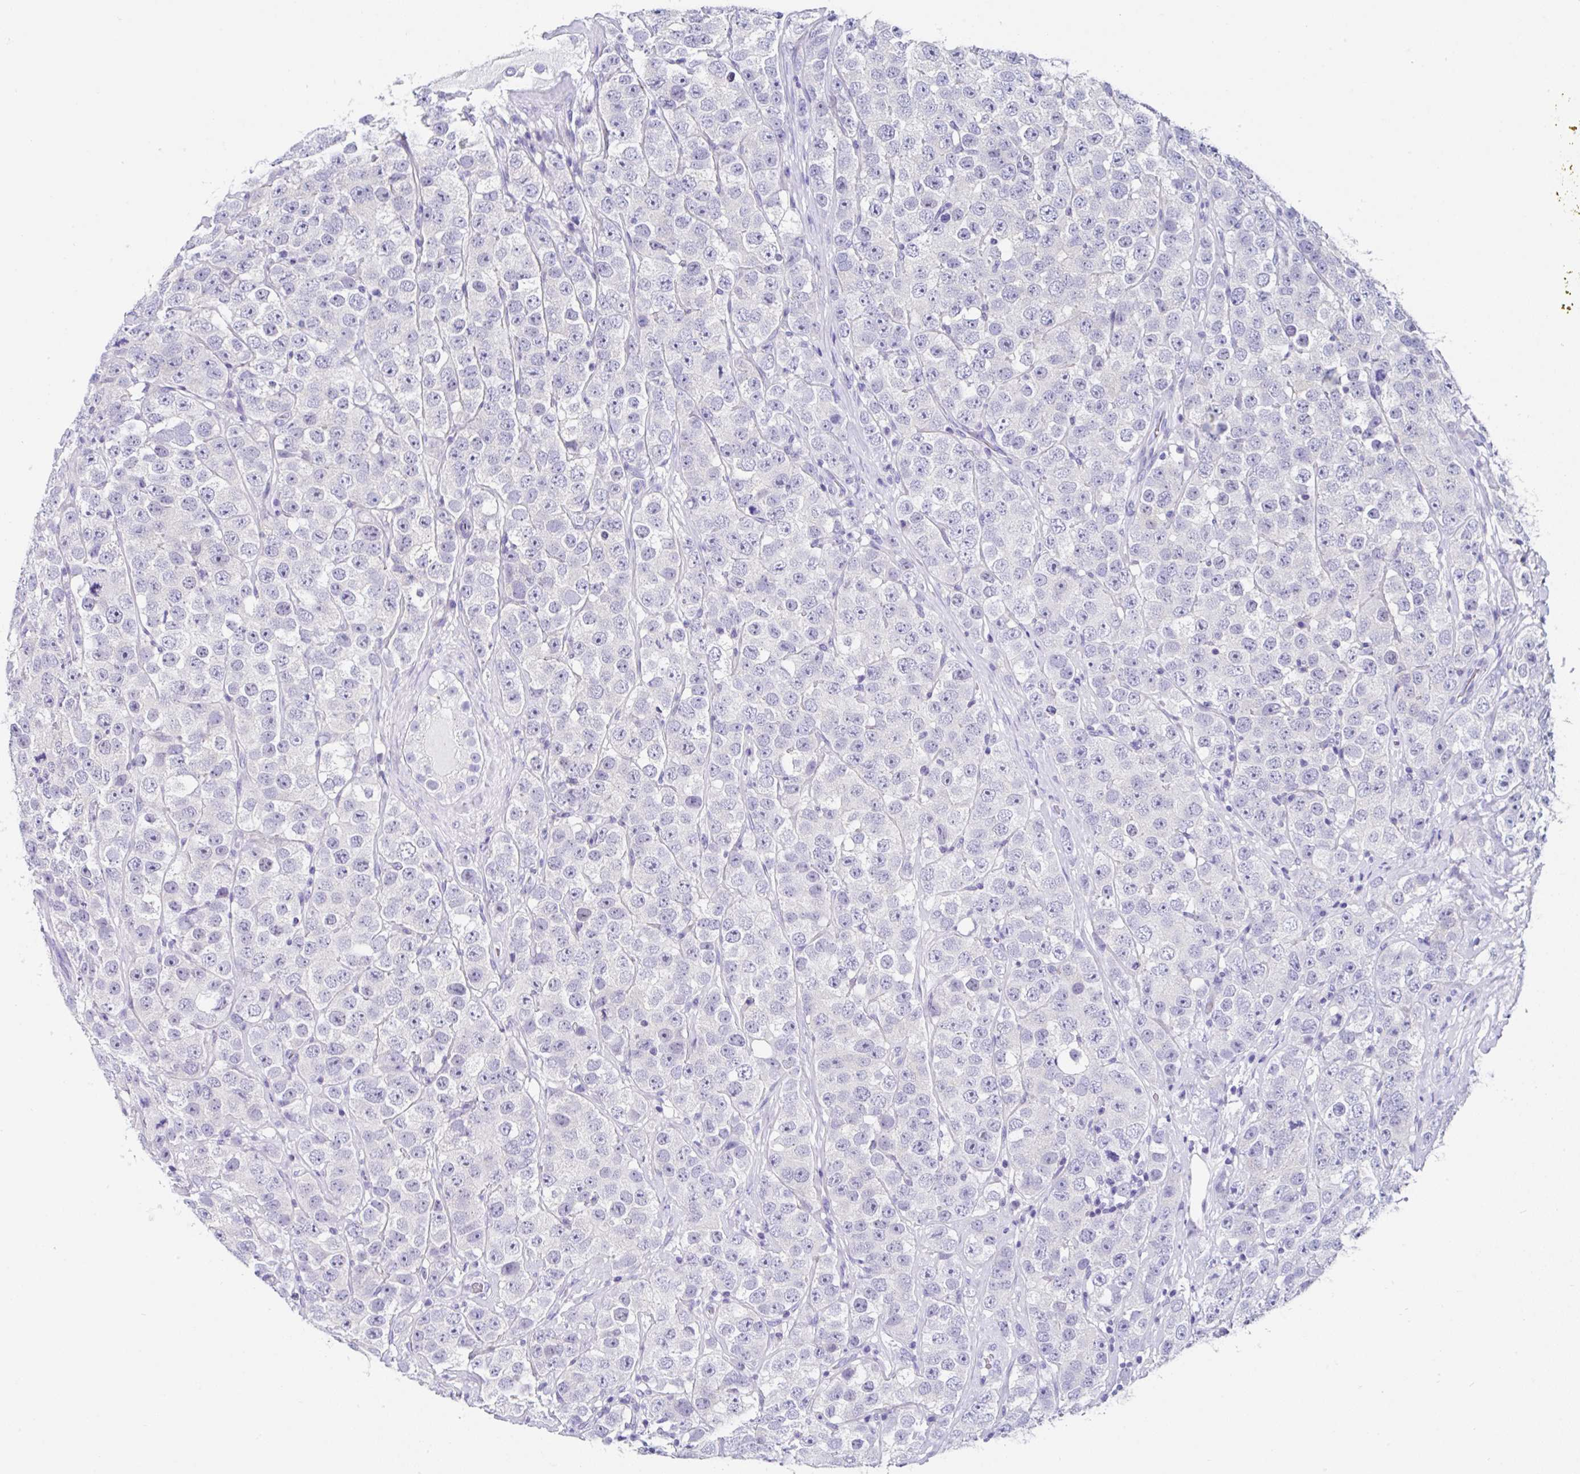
{"staining": {"intensity": "negative", "quantity": "none", "location": "none"}, "tissue": "testis cancer", "cell_type": "Tumor cells", "image_type": "cancer", "snomed": [{"axis": "morphology", "description": "Seminoma, NOS"}, {"axis": "topography", "description": "Testis"}], "caption": "This is a photomicrograph of IHC staining of seminoma (testis), which shows no expression in tumor cells.", "gene": "UGT3A1", "patient": {"sex": "male", "age": 28}}